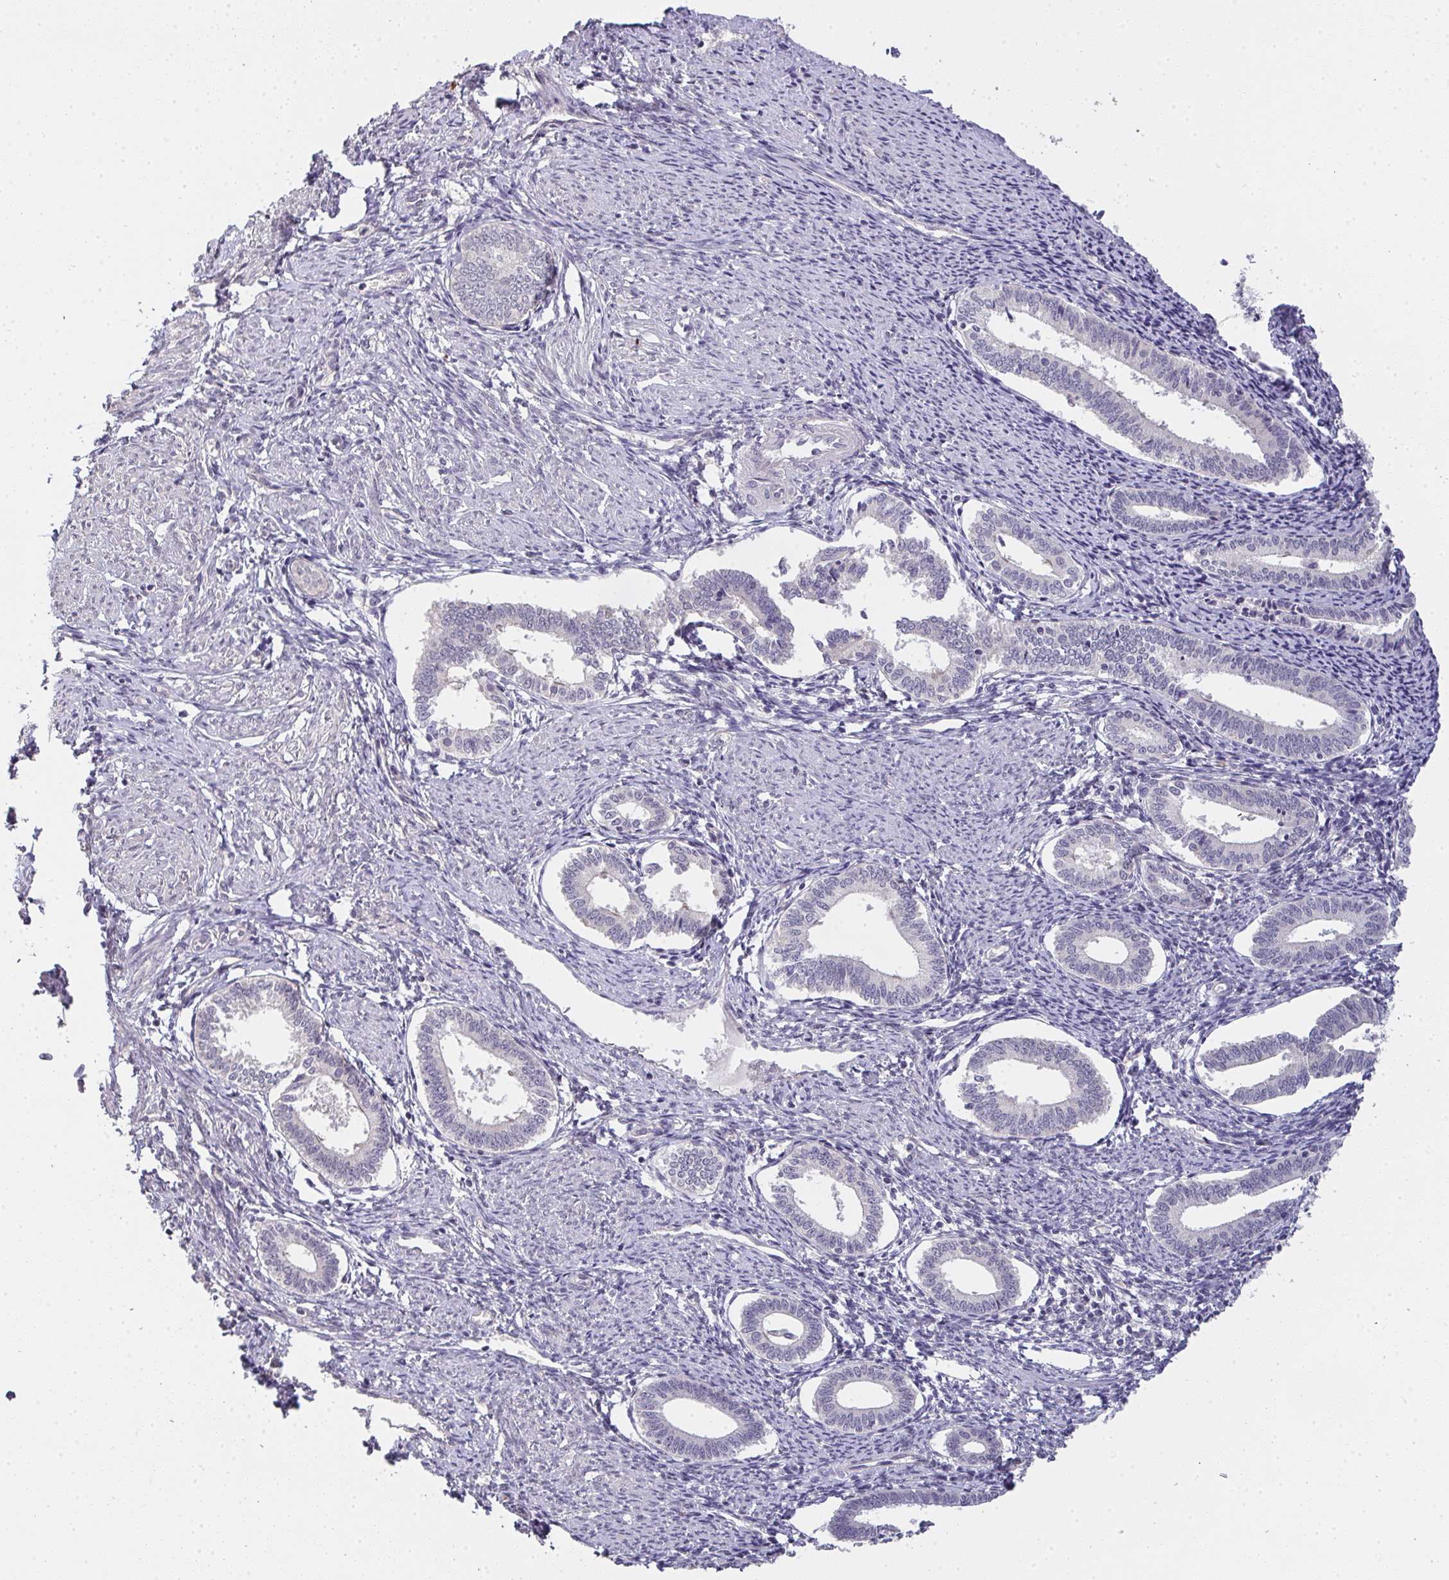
{"staining": {"intensity": "negative", "quantity": "none", "location": "none"}, "tissue": "endometrium", "cell_type": "Cells in endometrial stroma", "image_type": "normal", "snomed": [{"axis": "morphology", "description": "Normal tissue, NOS"}, {"axis": "topography", "description": "Endometrium"}], "caption": "DAB immunohistochemical staining of benign endometrium exhibits no significant positivity in cells in endometrial stroma.", "gene": "TMEM219", "patient": {"sex": "female", "age": 41}}